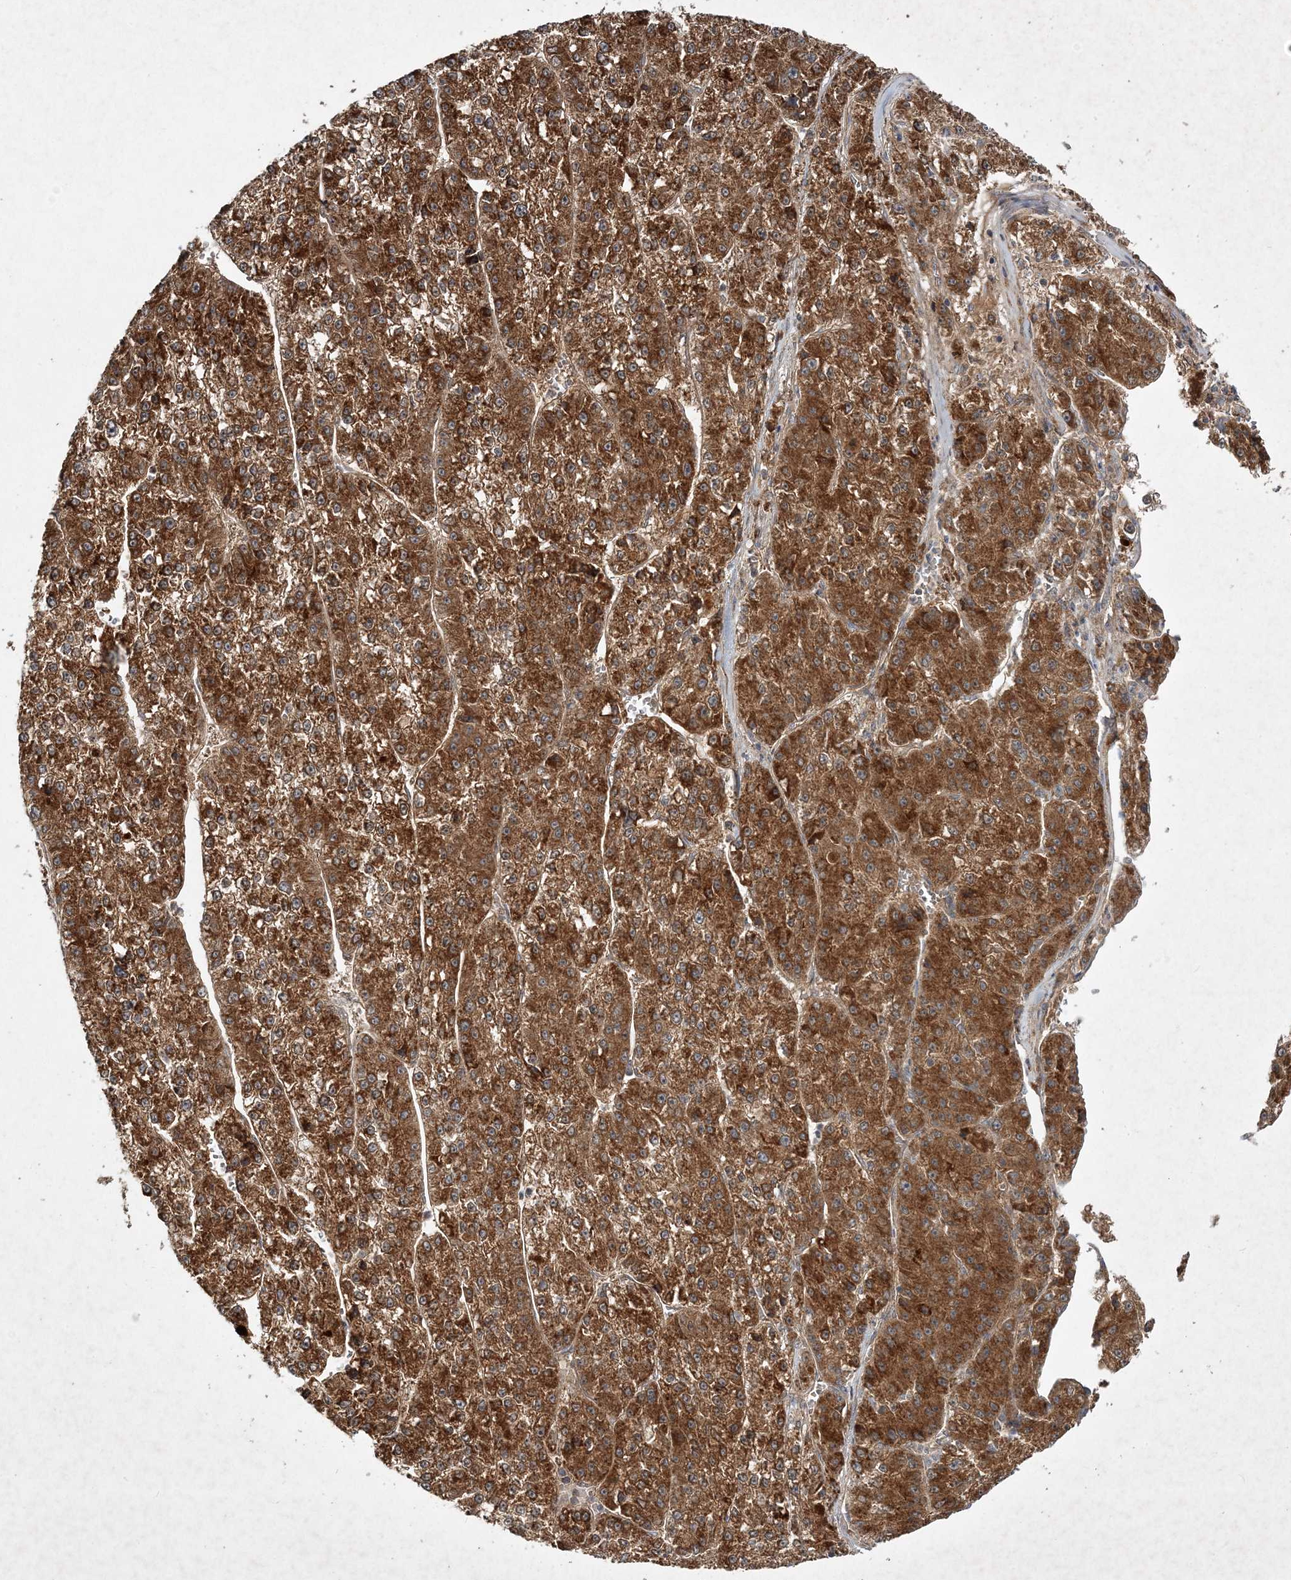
{"staining": {"intensity": "strong", "quantity": ">75%", "location": "cytoplasmic/membranous"}, "tissue": "liver cancer", "cell_type": "Tumor cells", "image_type": "cancer", "snomed": [{"axis": "morphology", "description": "Carcinoma, Hepatocellular, NOS"}, {"axis": "topography", "description": "Liver"}], "caption": "DAB immunohistochemical staining of liver cancer (hepatocellular carcinoma) displays strong cytoplasmic/membranous protein expression in about >75% of tumor cells.", "gene": "MOCS2", "patient": {"sex": "female", "age": 73}}